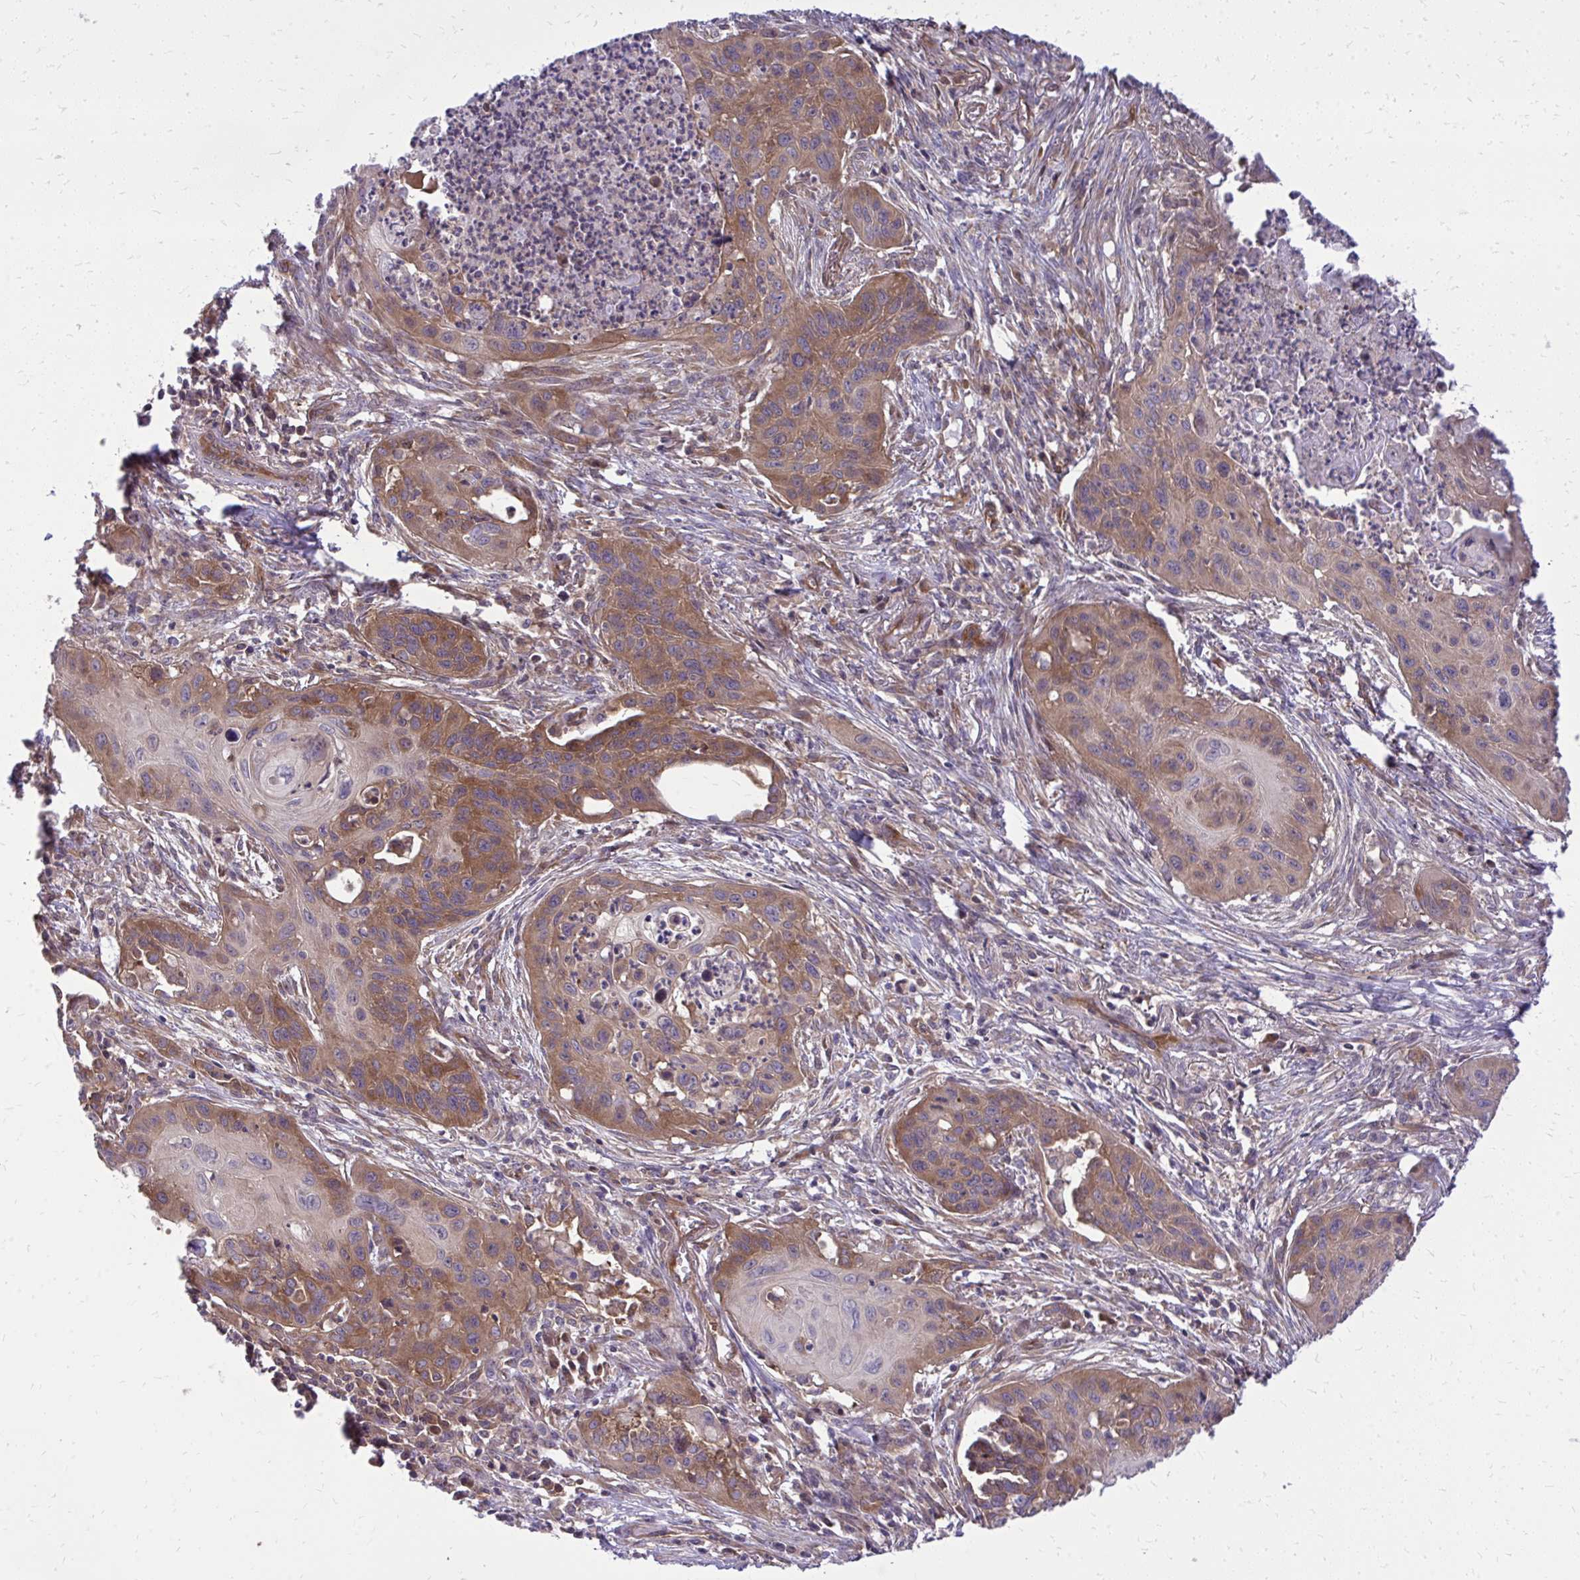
{"staining": {"intensity": "moderate", "quantity": ">75%", "location": "cytoplasmic/membranous"}, "tissue": "lung cancer", "cell_type": "Tumor cells", "image_type": "cancer", "snomed": [{"axis": "morphology", "description": "Squamous cell carcinoma, NOS"}, {"axis": "topography", "description": "Lung"}], "caption": "Immunohistochemical staining of human lung cancer reveals medium levels of moderate cytoplasmic/membranous positivity in approximately >75% of tumor cells. Using DAB (3,3'-diaminobenzidine) (brown) and hematoxylin (blue) stains, captured at high magnification using brightfield microscopy.", "gene": "PPP5C", "patient": {"sex": "male", "age": 71}}